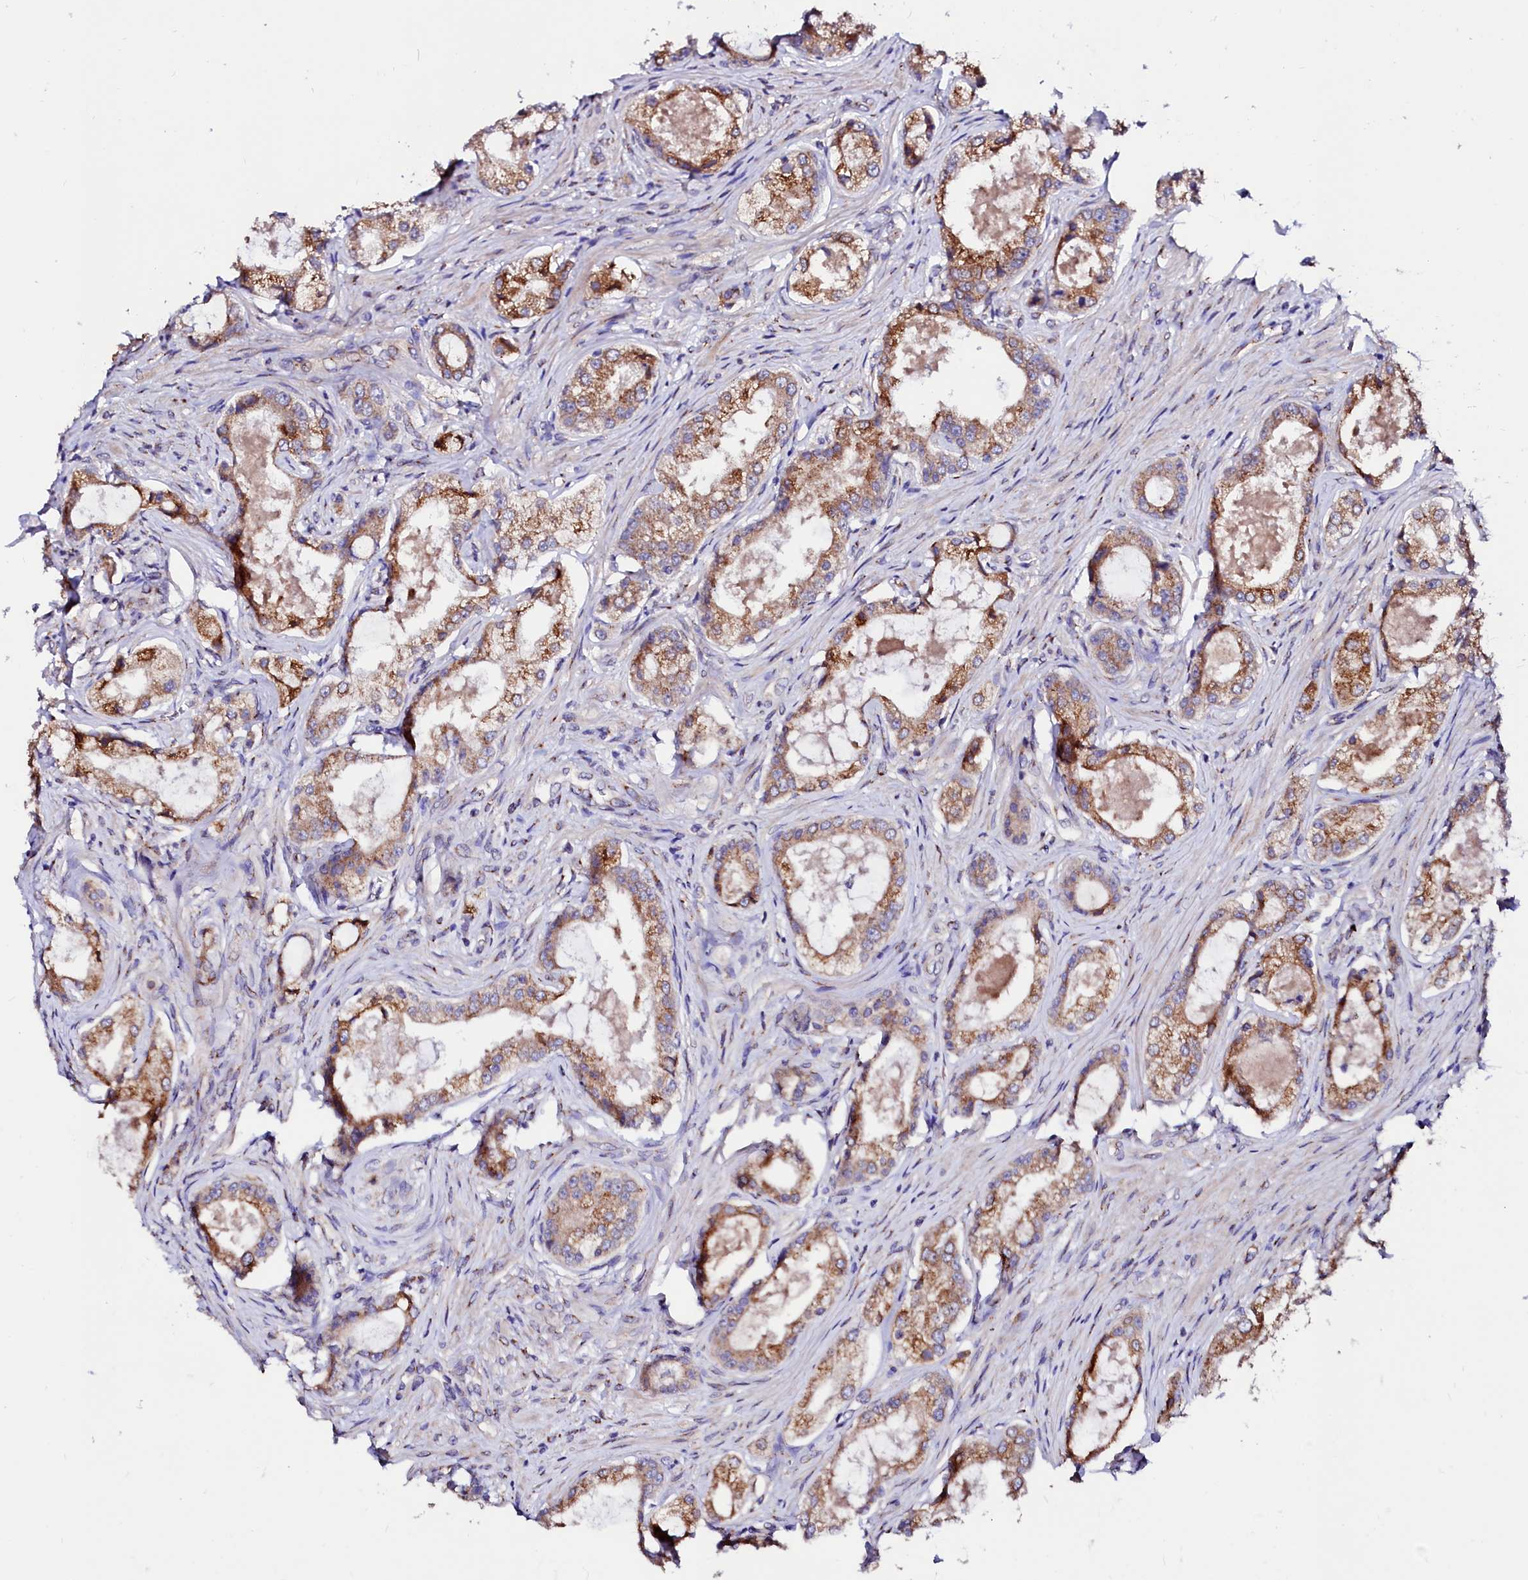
{"staining": {"intensity": "moderate", "quantity": ">75%", "location": "cytoplasmic/membranous"}, "tissue": "prostate cancer", "cell_type": "Tumor cells", "image_type": "cancer", "snomed": [{"axis": "morphology", "description": "Adenocarcinoma, Low grade"}, {"axis": "topography", "description": "Prostate"}], "caption": "The photomicrograph shows staining of prostate cancer, revealing moderate cytoplasmic/membranous protein expression (brown color) within tumor cells. (DAB = brown stain, brightfield microscopy at high magnification).", "gene": "LMAN1", "patient": {"sex": "male", "age": 68}}